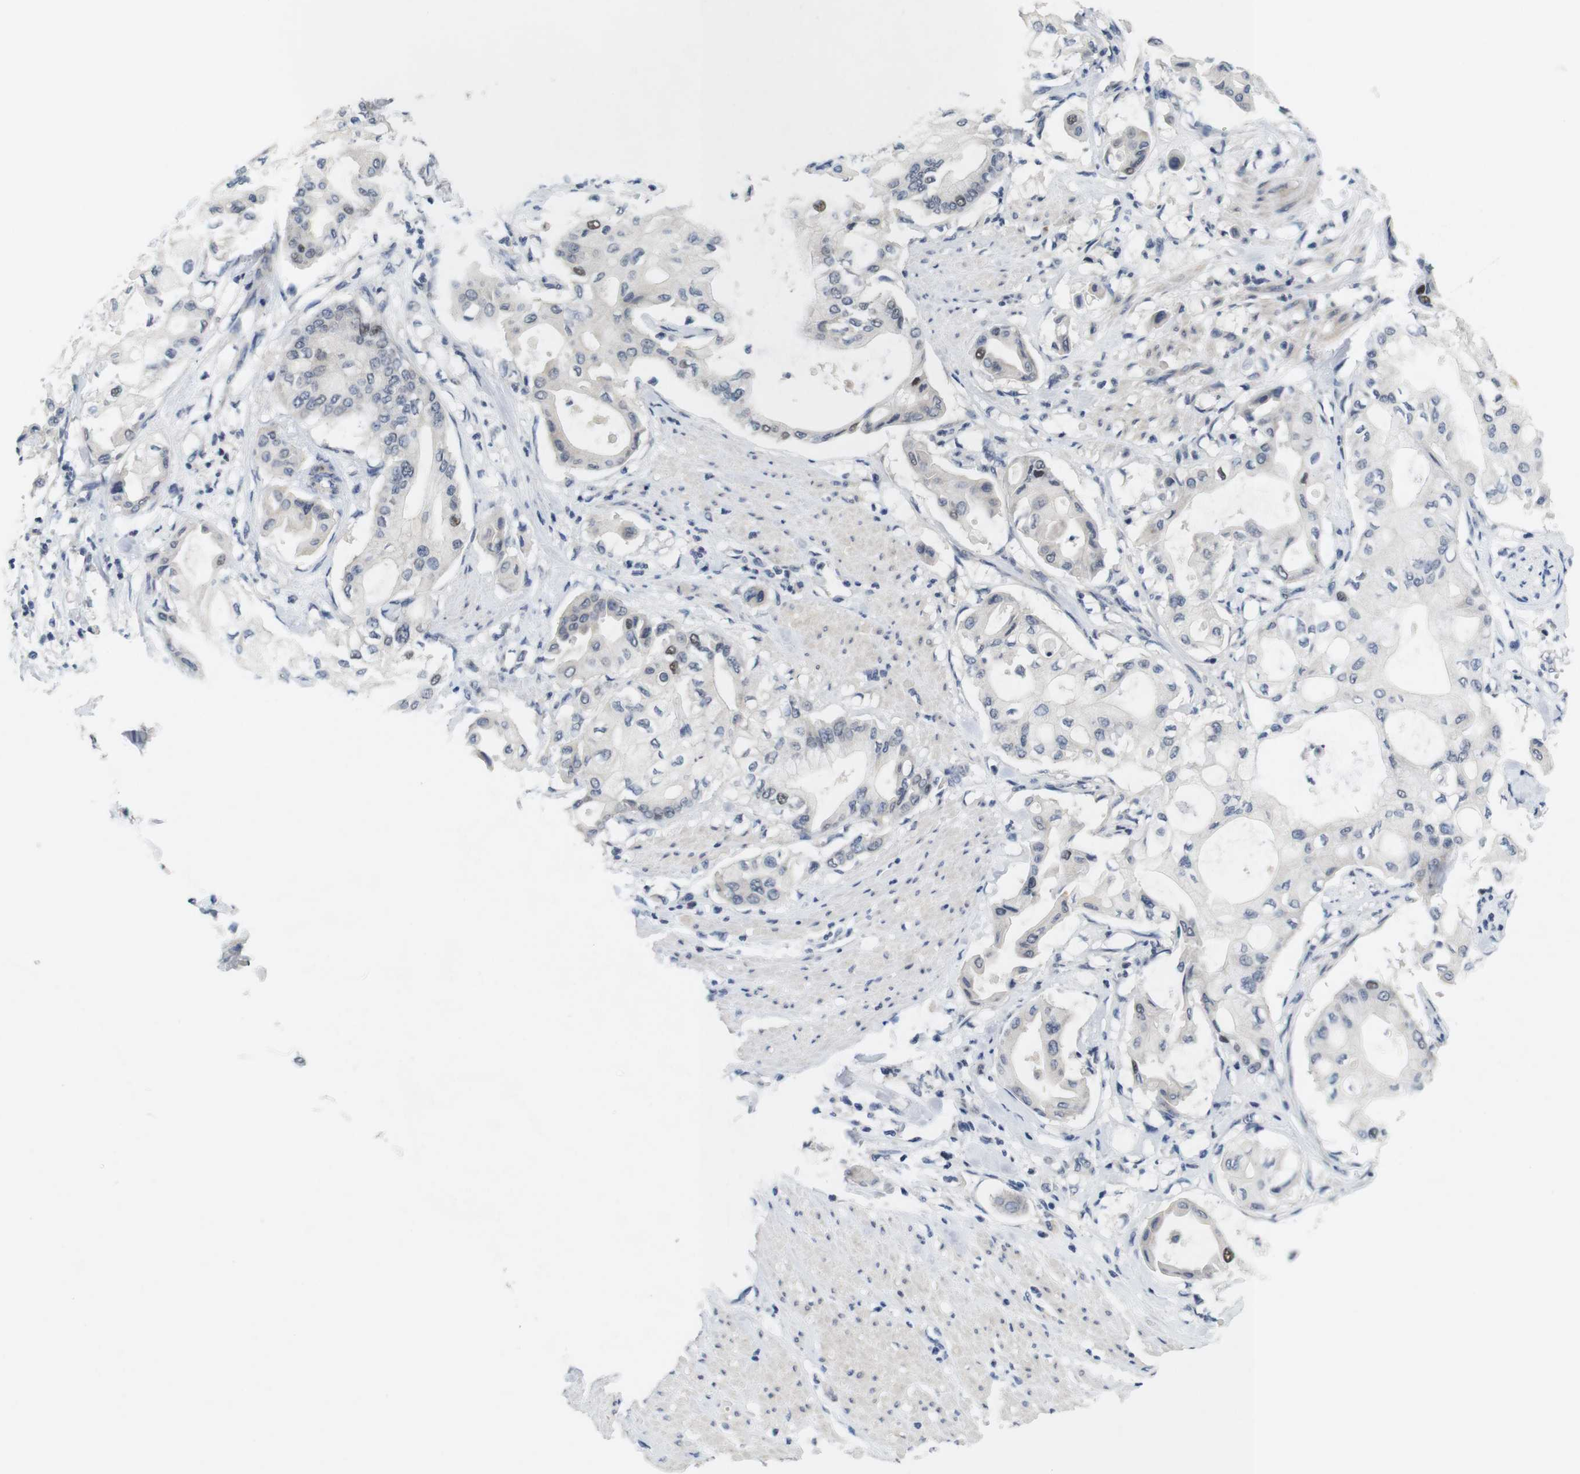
{"staining": {"intensity": "moderate", "quantity": "<25%", "location": "nuclear"}, "tissue": "pancreatic cancer", "cell_type": "Tumor cells", "image_type": "cancer", "snomed": [{"axis": "morphology", "description": "Adenocarcinoma, NOS"}, {"axis": "morphology", "description": "Adenocarcinoma, metastatic, NOS"}, {"axis": "topography", "description": "Lymph node"}, {"axis": "topography", "description": "Pancreas"}, {"axis": "topography", "description": "Duodenum"}], "caption": "Moderate nuclear protein staining is appreciated in about <25% of tumor cells in pancreatic metastatic adenocarcinoma.", "gene": "SKP2", "patient": {"sex": "female", "age": 64}}